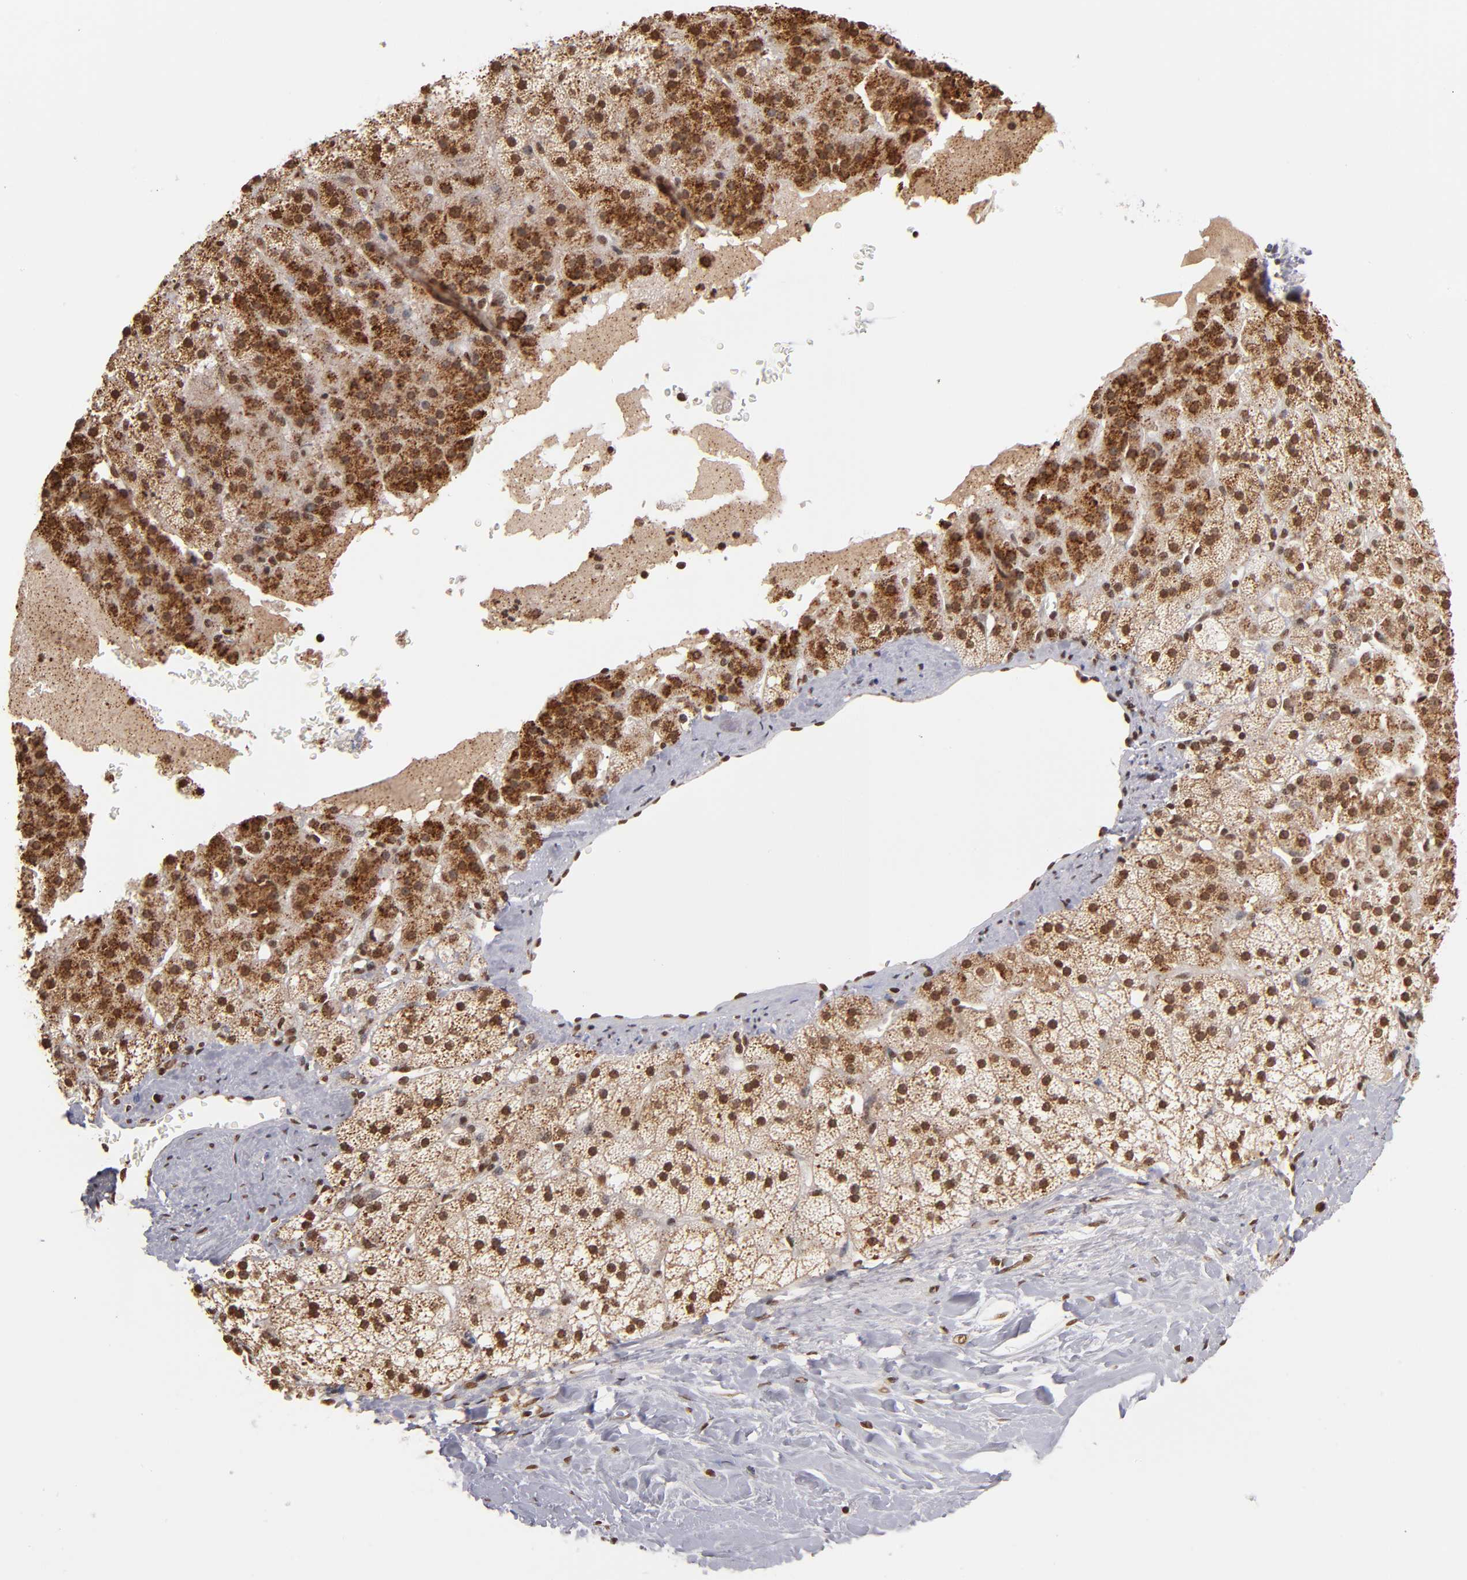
{"staining": {"intensity": "moderate", "quantity": ">75%", "location": "cytoplasmic/membranous,nuclear"}, "tissue": "adrenal gland", "cell_type": "Glandular cells", "image_type": "normal", "snomed": [{"axis": "morphology", "description": "Normal tissue, NOS"}, {"axis": "topography", "description": "Adrenal gland"}], "caption": "A histopathology image of human adrenal gland stained for a protein exhibits moderate cytoplasmic/membranous,nuclear brown staining in glandular cells. (brown staining indicates protein expression, while blue staining denotes nuclei).", "gene": "ABL2", "patient": {"sex": "male", "age": 35}}